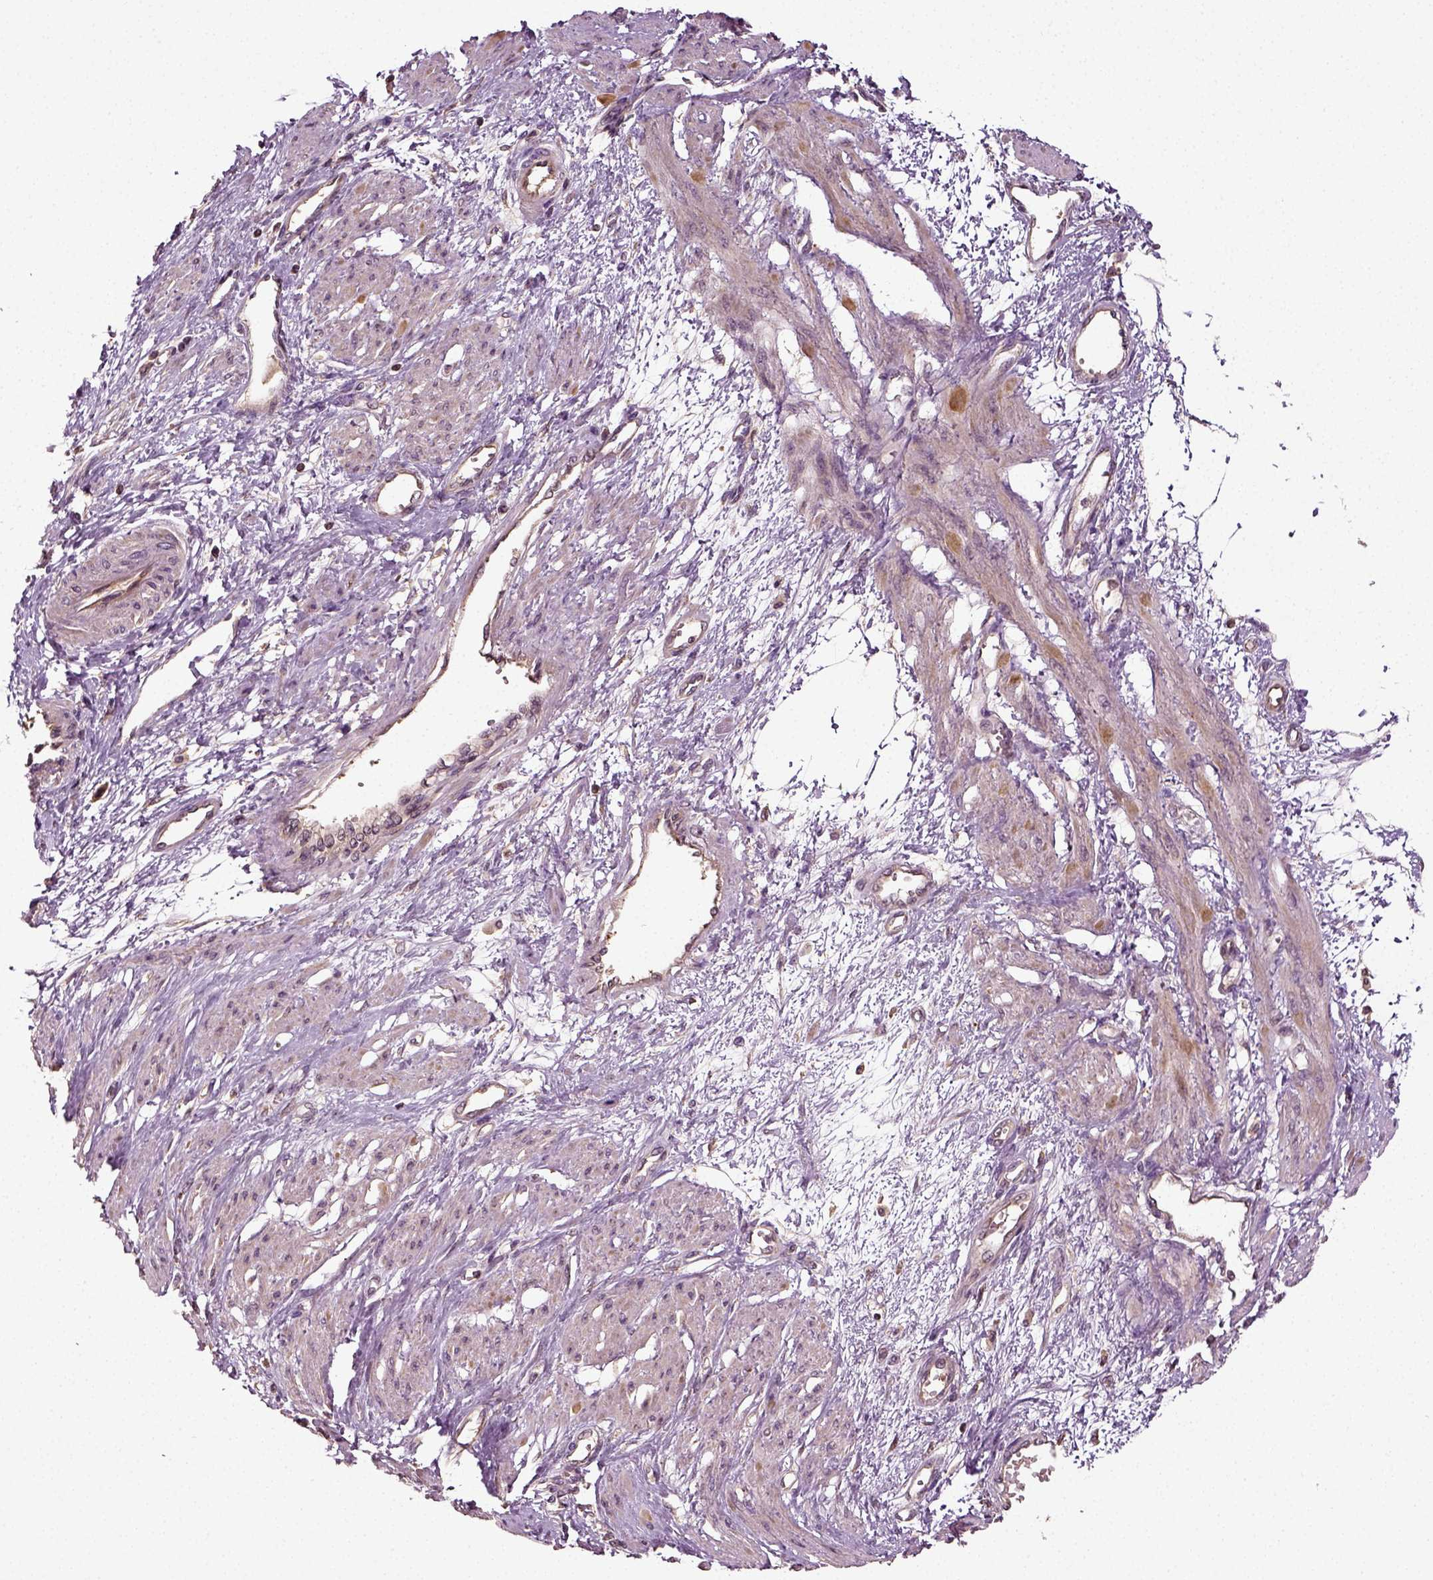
{"staining": {"intensity": "weak", "quantity": "25%-75%", "location": "cytoplasmic/membranous"}, "tissue": "smooth muscle", "cell_type": "Smooth muscle cells", "image_type": "normal", "snomed": [{"axis": "morphology", "description": "Normal tissue, NOS"}, {"axis": "topography", "description": "Smooth muscle"}, {"axis": "topography", "description": "Uterus"}], "caption": "Smooth muscle was stained to show a protein in brown. There is low levels of weak cytoplasmic/membranous positivity in approximately 25%-75% of smooth muscle cells. The protein is shown in brown color, while the nuclei are stained blue.", "gene": "ERV3", "patient": {"sex": "female", "age": 39}}